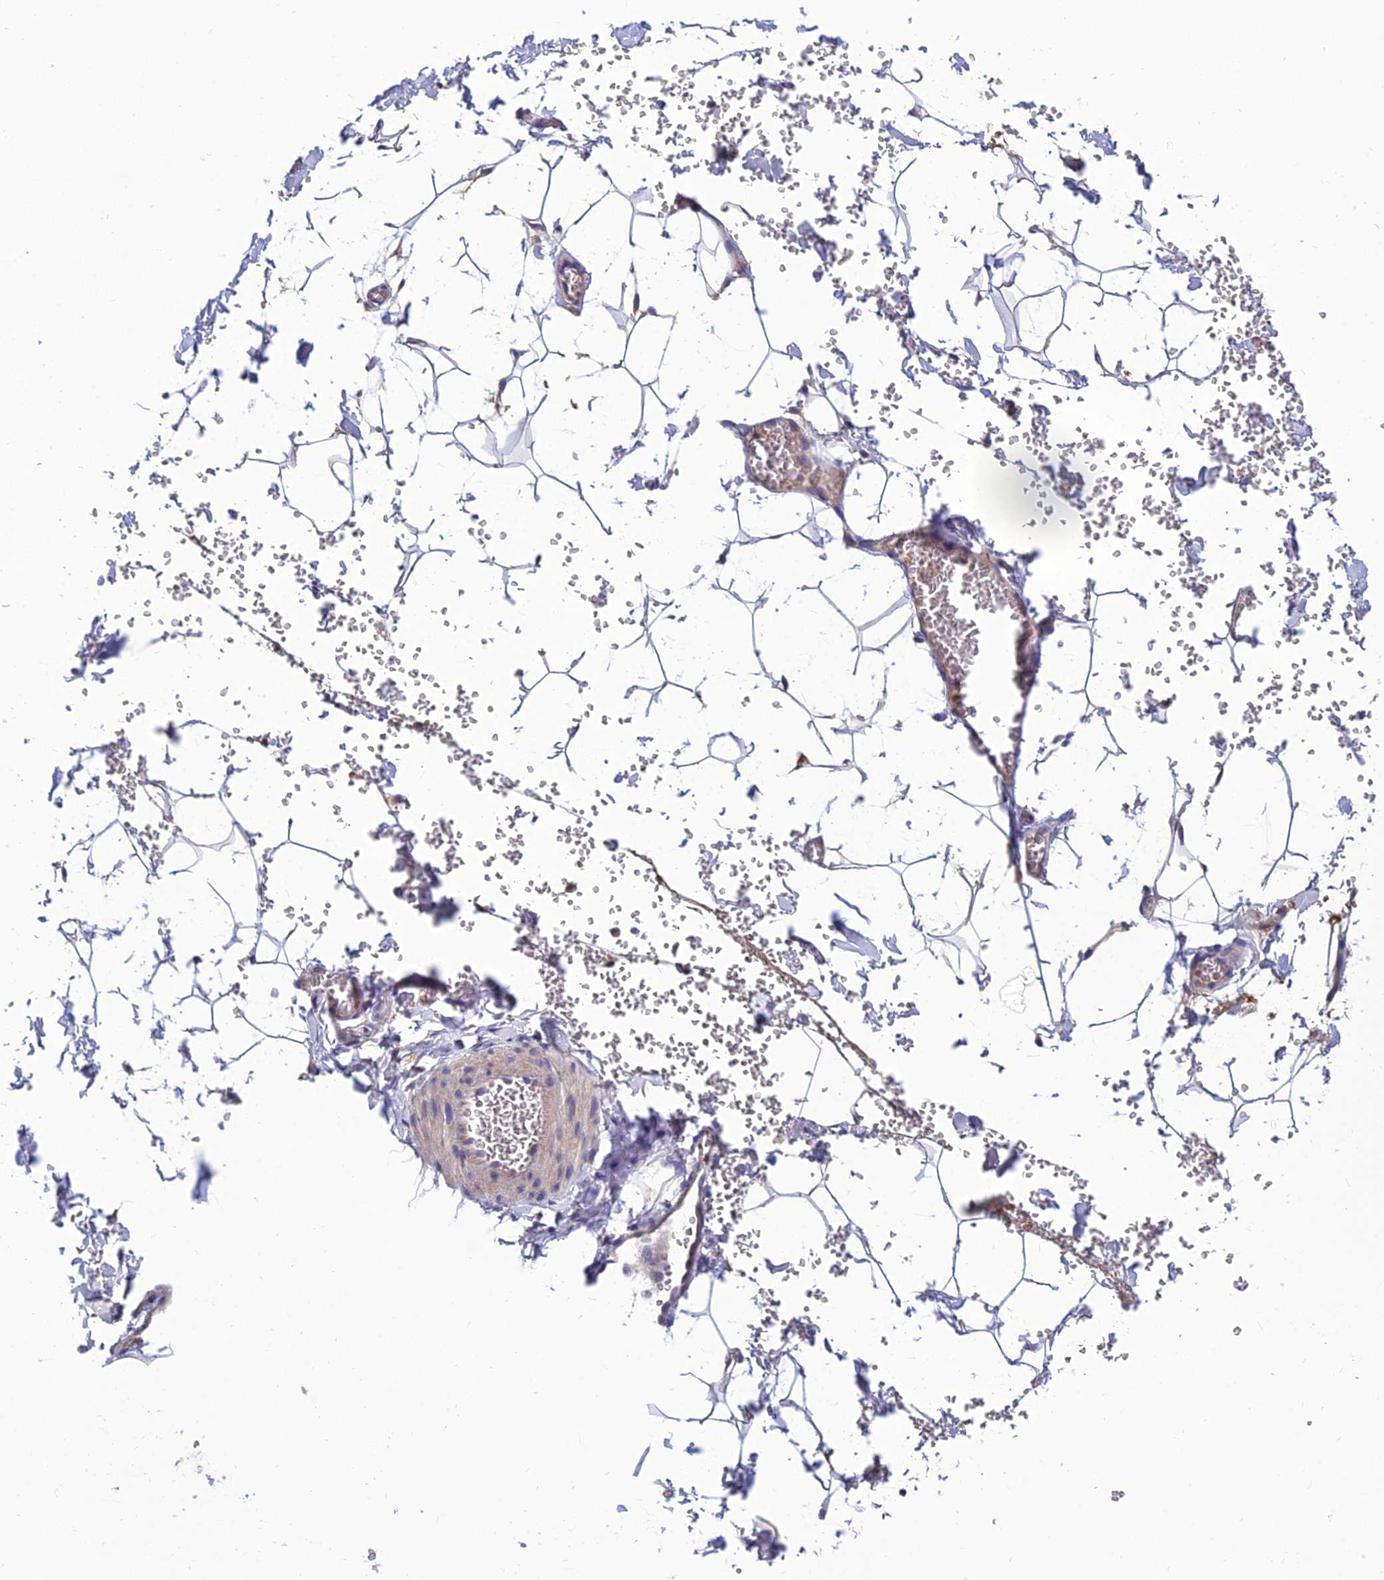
{"staining": {"intensity": "negative", "quantity": "none", "location": "none"}, "tissue": "adipose tissue", "cell_type": "Adipocytes", "image_type": "normal", "snomed": [{"axis": "morphology", "description": "Normal tissue, NOS"}, {"axis": "topography", "description": "Gallbladder"}, {"axis": "topography", "description": "Peripheral nerve tissue"}], "caption": "IHC histopathology image of unremarkable adipose tissue: adipose tissue stained with DAB reveals no significant protein positivity in adipocytes. The staining was performed using DAB to visualize the protein expression in brown, while the nuclei were stained in blue with hematoxylin (Magnification: 20x).", "gene": "UMAD1", "patient": {"sex": "male", "age": 38}}